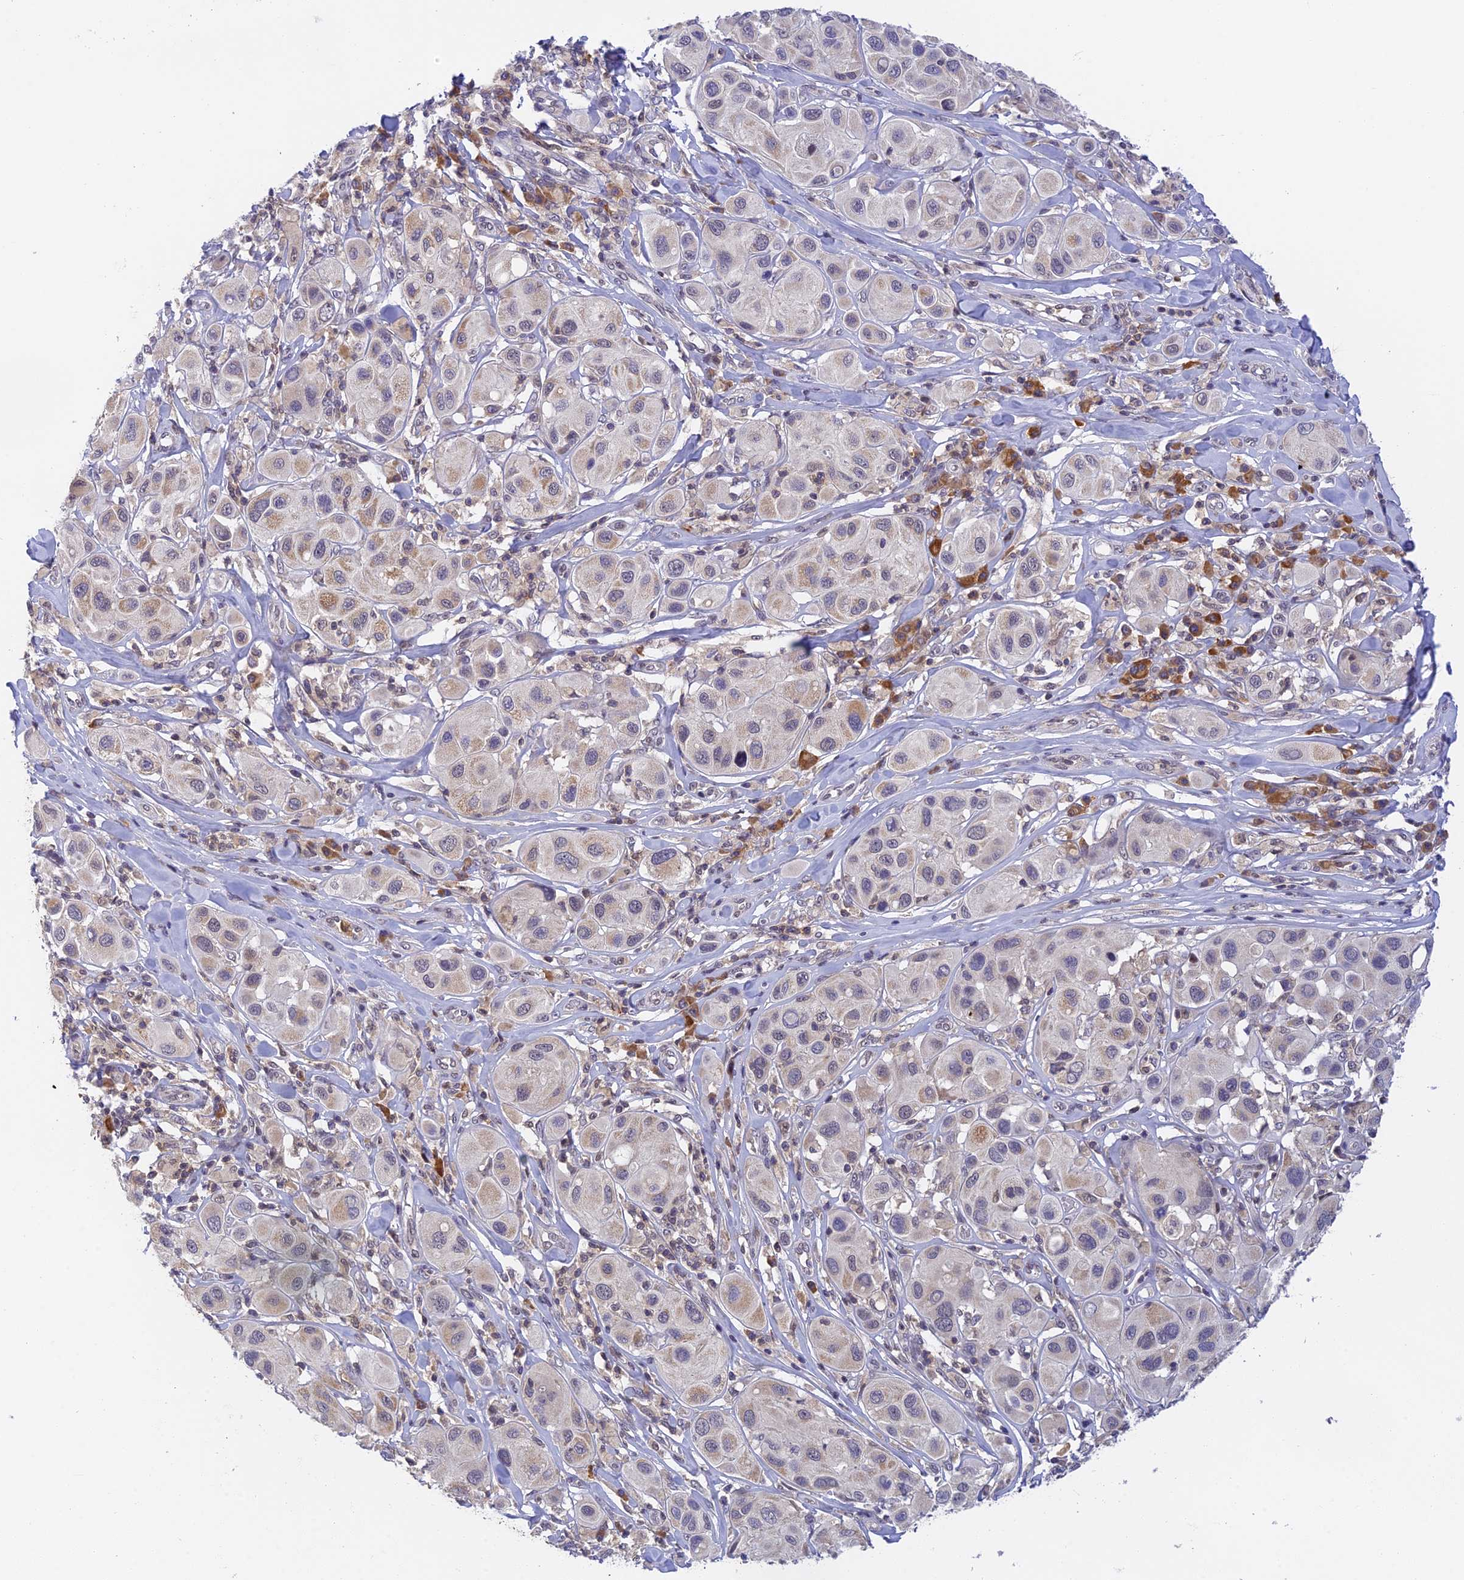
{"staining": {"intensity": "weak", "quantity": "<25%", "location": "cytoplasmic/membranous"}, "tissue": "melanoma", "cell_type": "Tumor cells", "image_type": "cancer", "snomed": [{"axis": "morphology", "description": "Malignant melanoma, Metastatic site"}, {"axis": "topography", "description": "Skin"}], "caption": "Tumor cells are negative for protein expression in human melanoma. (Stains: DAB (3,3'-diaminobenzidine) immunohistochemistry with hematoxylin counter stain, Microscopy: brightfield microscopy at high magnification).", "gene": "PEX16", "patient": {"sex": "male", "age": 41}}